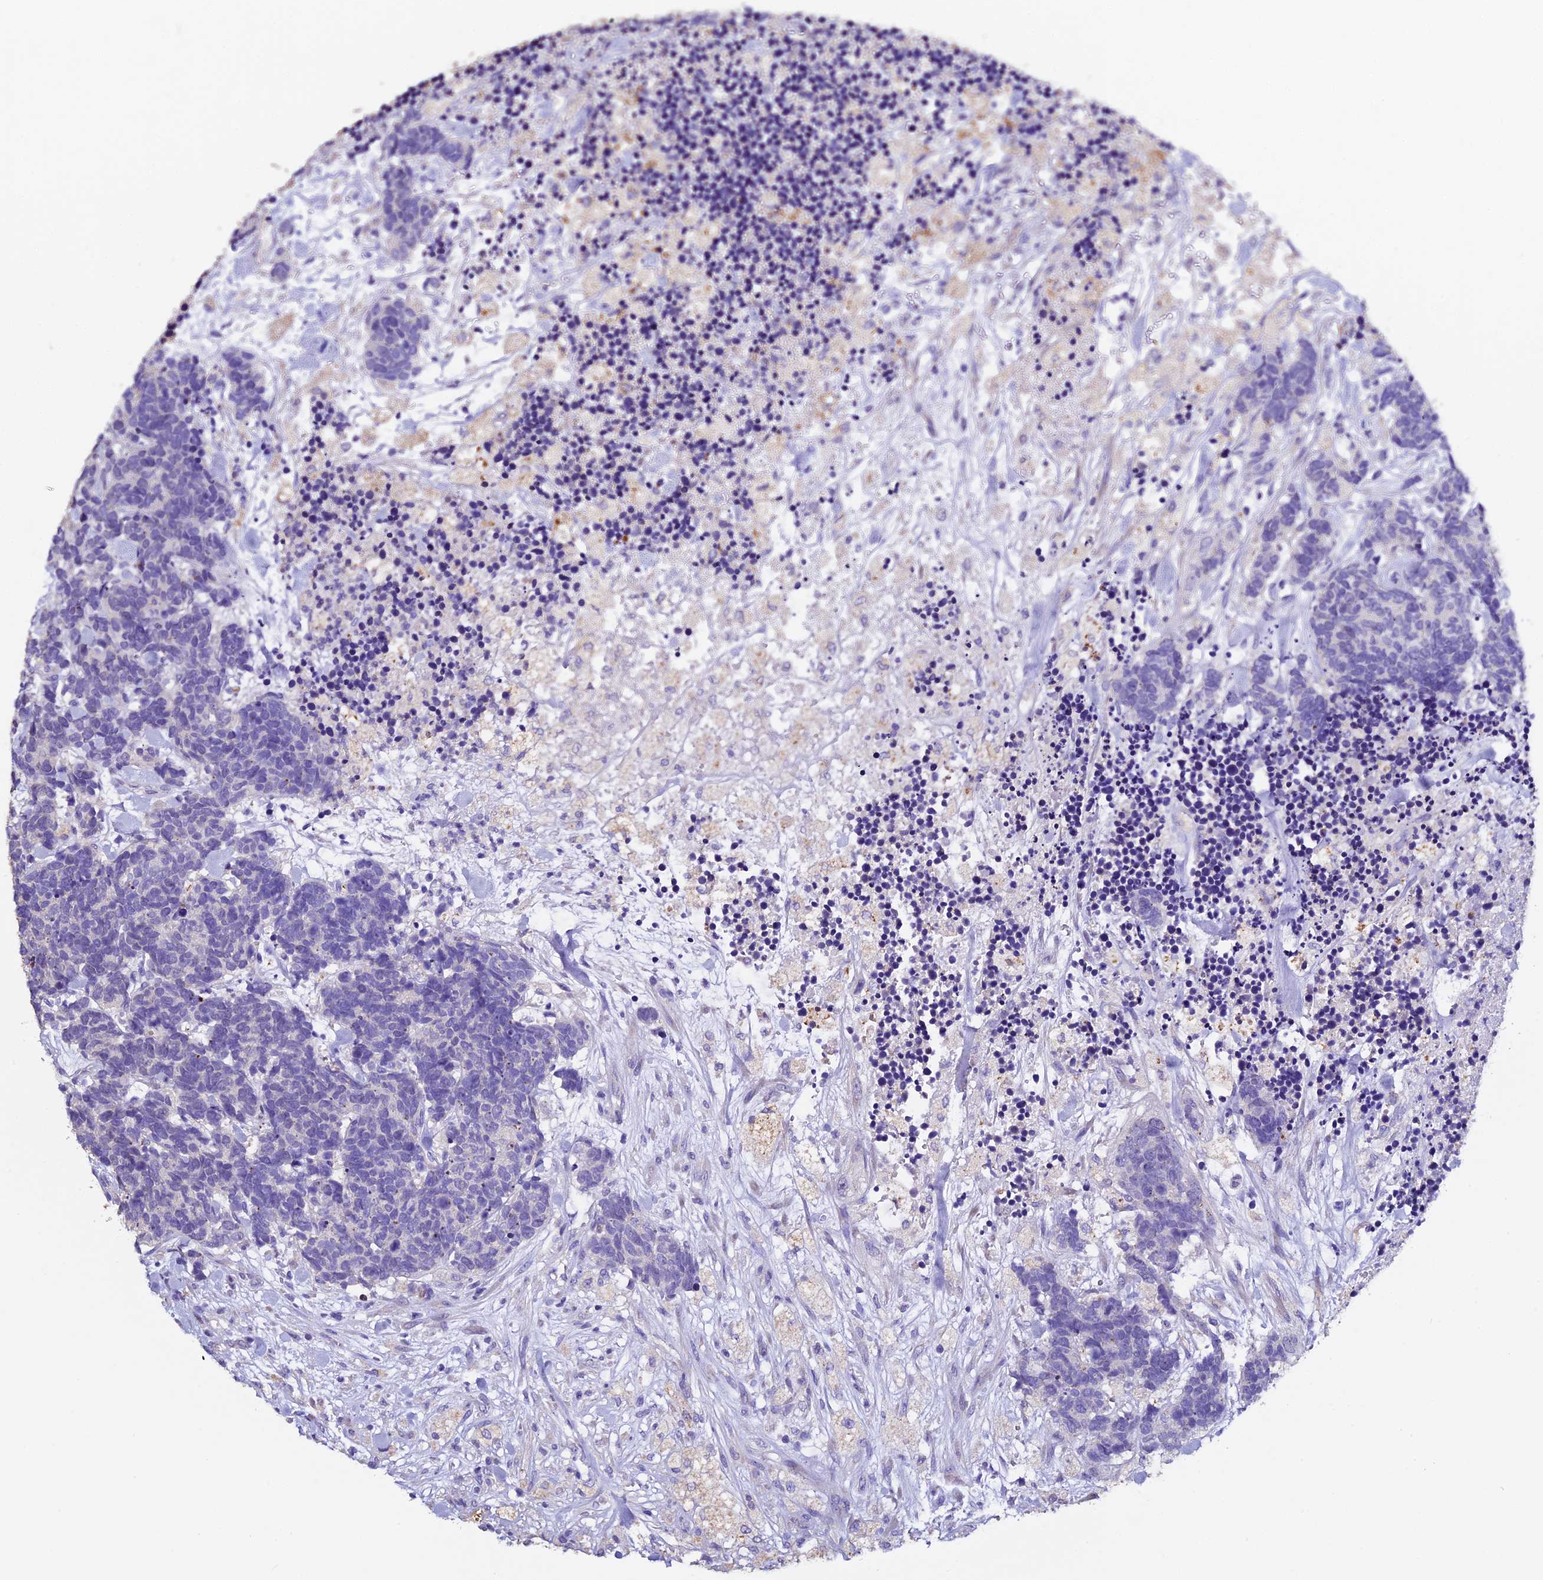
{"staining": {"intensity": "negative", "quantity": "none", "location": "none"}, "tissue": "carcinoid", "cell_type": "Tumor cells", "image_type": "cancer", "snomed": [{"axis": "morphology", "description": "Carcinoma, NOS"}, {"axis": "morphology", "description": "Carcinoid, malignant, NOS"}, {"axis": "topography", "description": "Prostate"}], "caption": "Immunohistochemistry (IHC) micrograph of human carcinoid stained for a protein (brown), which exhibits no staining in tumor cells.", "gene": "FBXW9", "patient": {"sex": "male", "age": 57}}